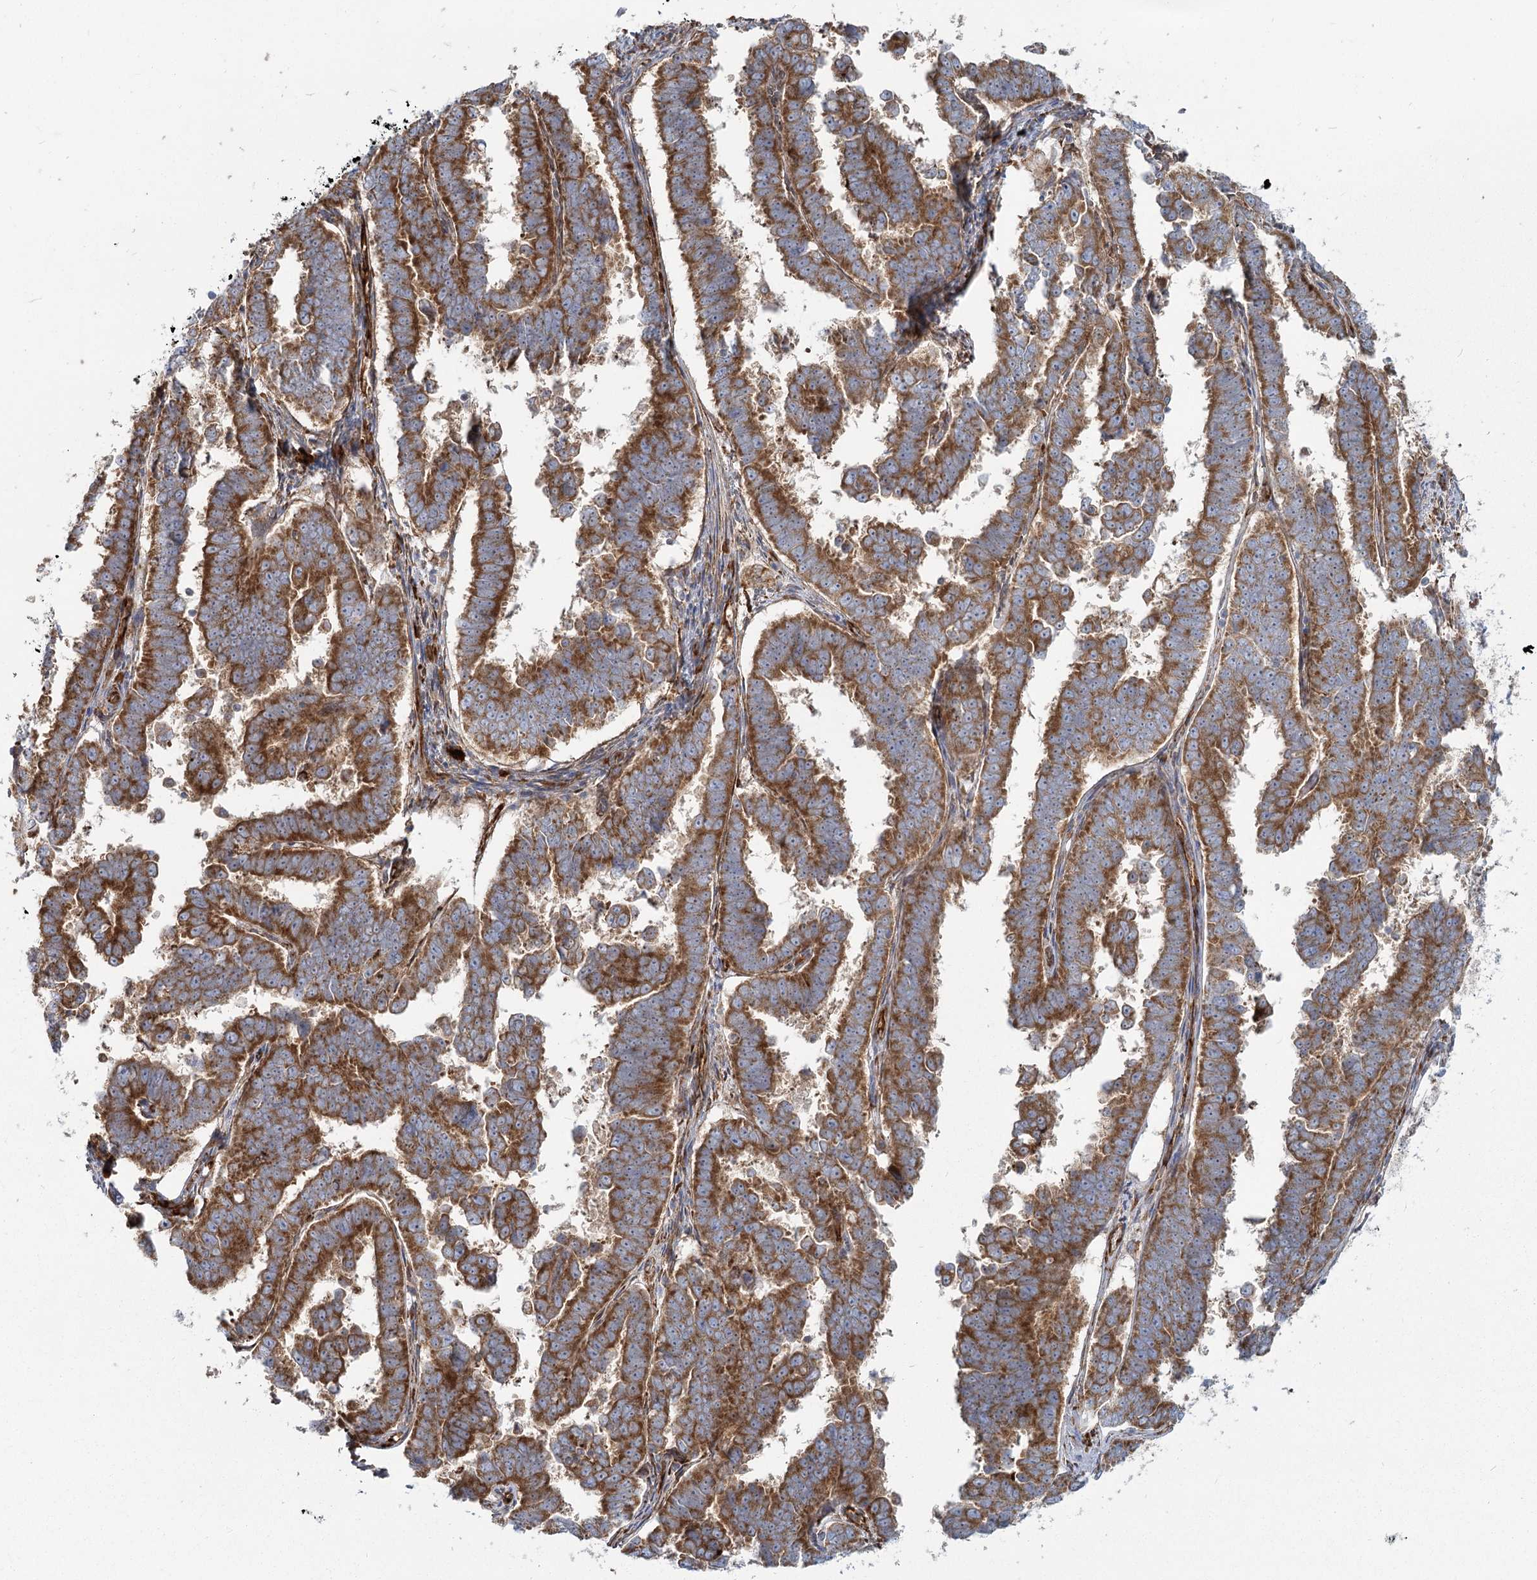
{"staining": {"intensity": "strong", "quantity": ">75%", "location": "cytoplasmic/membranous"}, "tissue": "endometrial cancer", "cell_type": "Tumor cells", "image_type": "cancer", "snomed": [{"axis": "morphology", "description": "Adenocarcinoma, NOS"}, {"axis": "topography", "description": "Endometrium"}], "caption": "Tumor cells reveal high levels of strong cytoplasmic/membranous expression in about >75% of cells in human endometrial cancer (adenocarcinoma). (IHC, brightfield microscopy, high magnification).", "gene": "HARS2", "patient": {"sex": "female", "age": 75}}